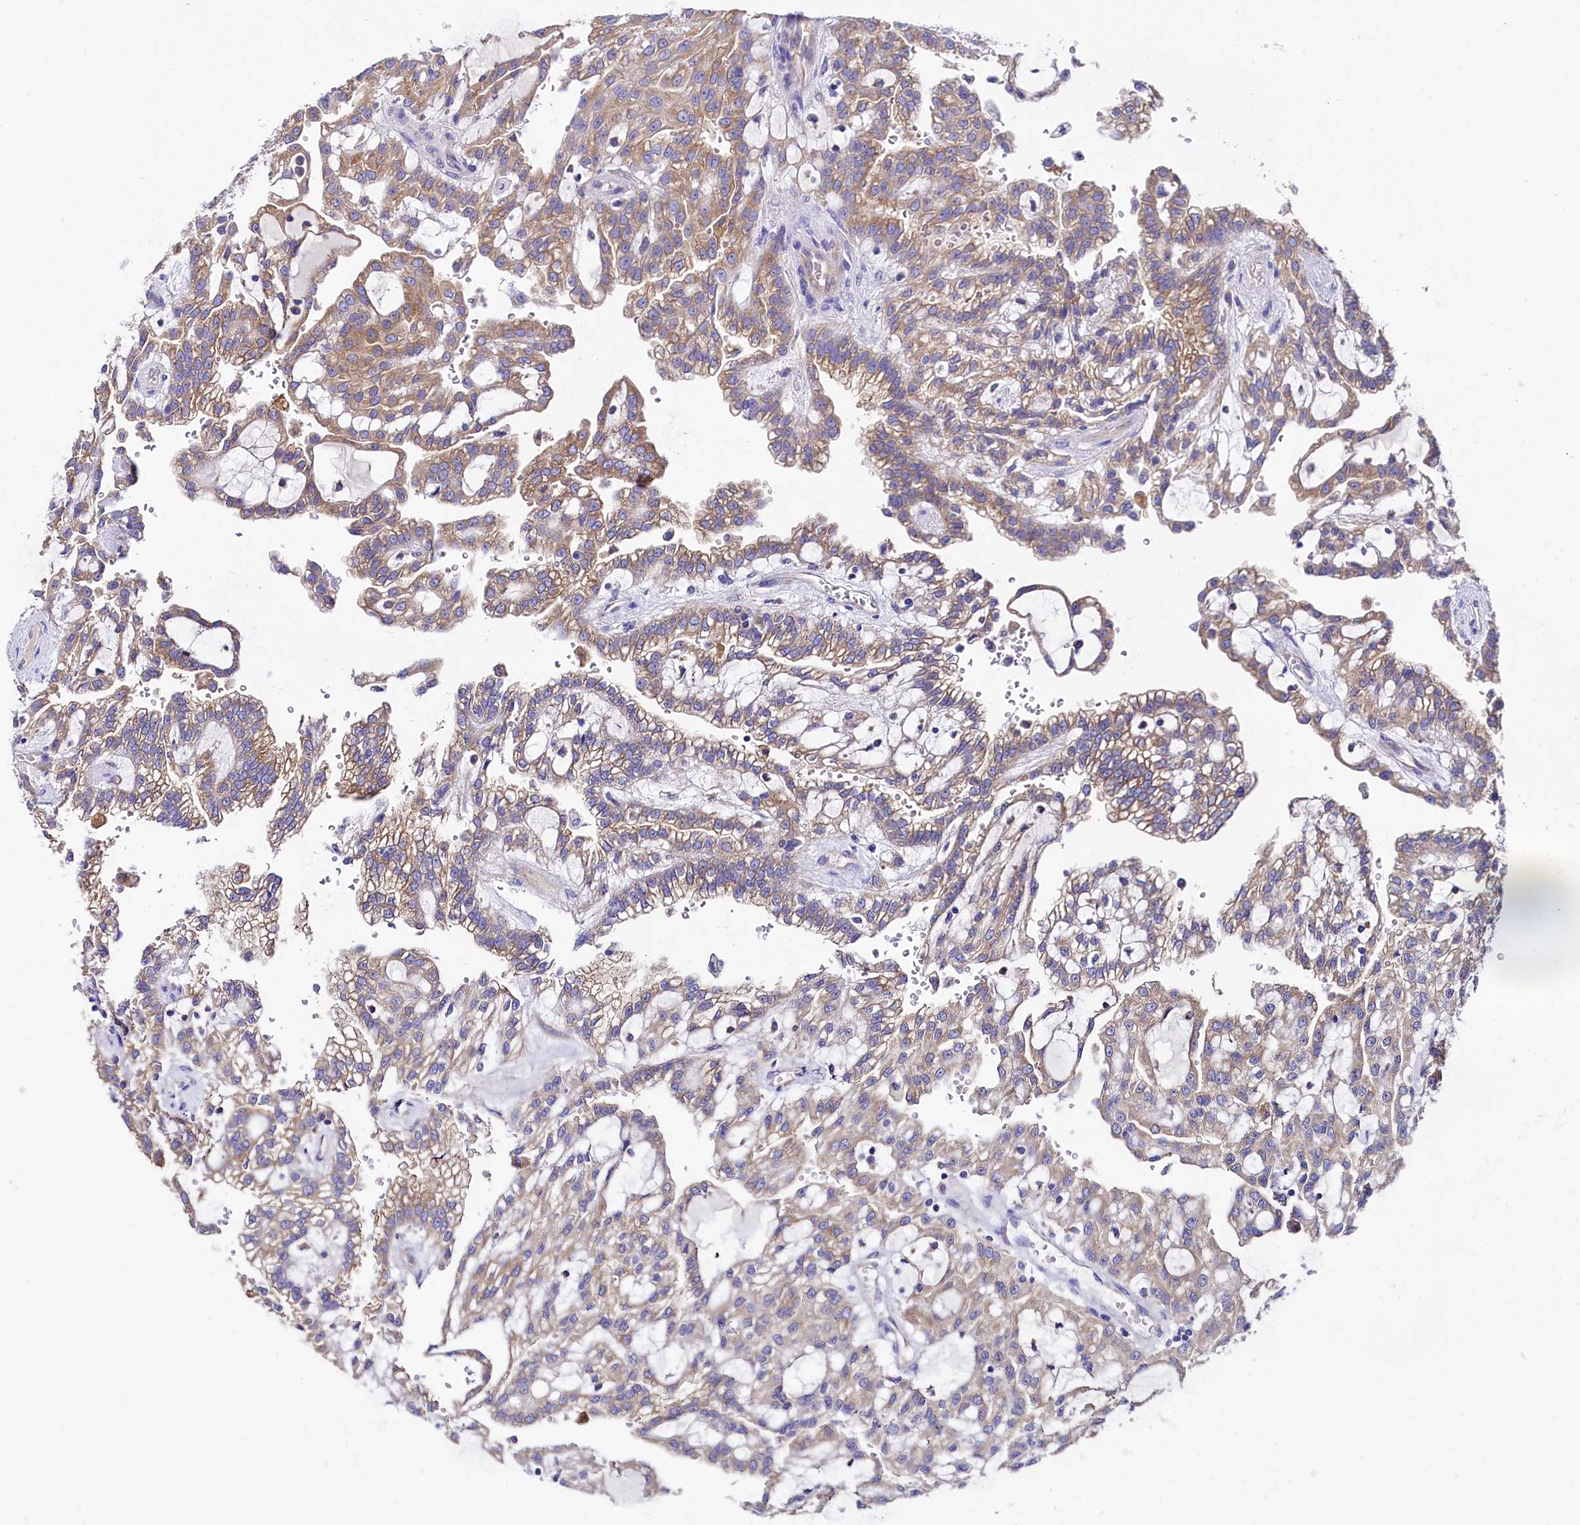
{"staining": {"intensity": "moderate", "quantity": ">75%", "location": "cytoplasmic/membranous"}, "tissue": "renal cancer", "cell_type": "Tumor cells", "image_type": "cancer", "snomed": [{"axis": "morphology", "description": "Adenocarcinoma, NOS"}, {"axis": "topography", "description": "Kidney"}], "caption": "Brown immunohistochemical staining in human adenocarcinoma (renal) exhibits moderate cytoplasmic/membranous positivity in about >75% of tumor cells.", "gene": "QARS1", "patient": {"sex": "male", "age": 63}}